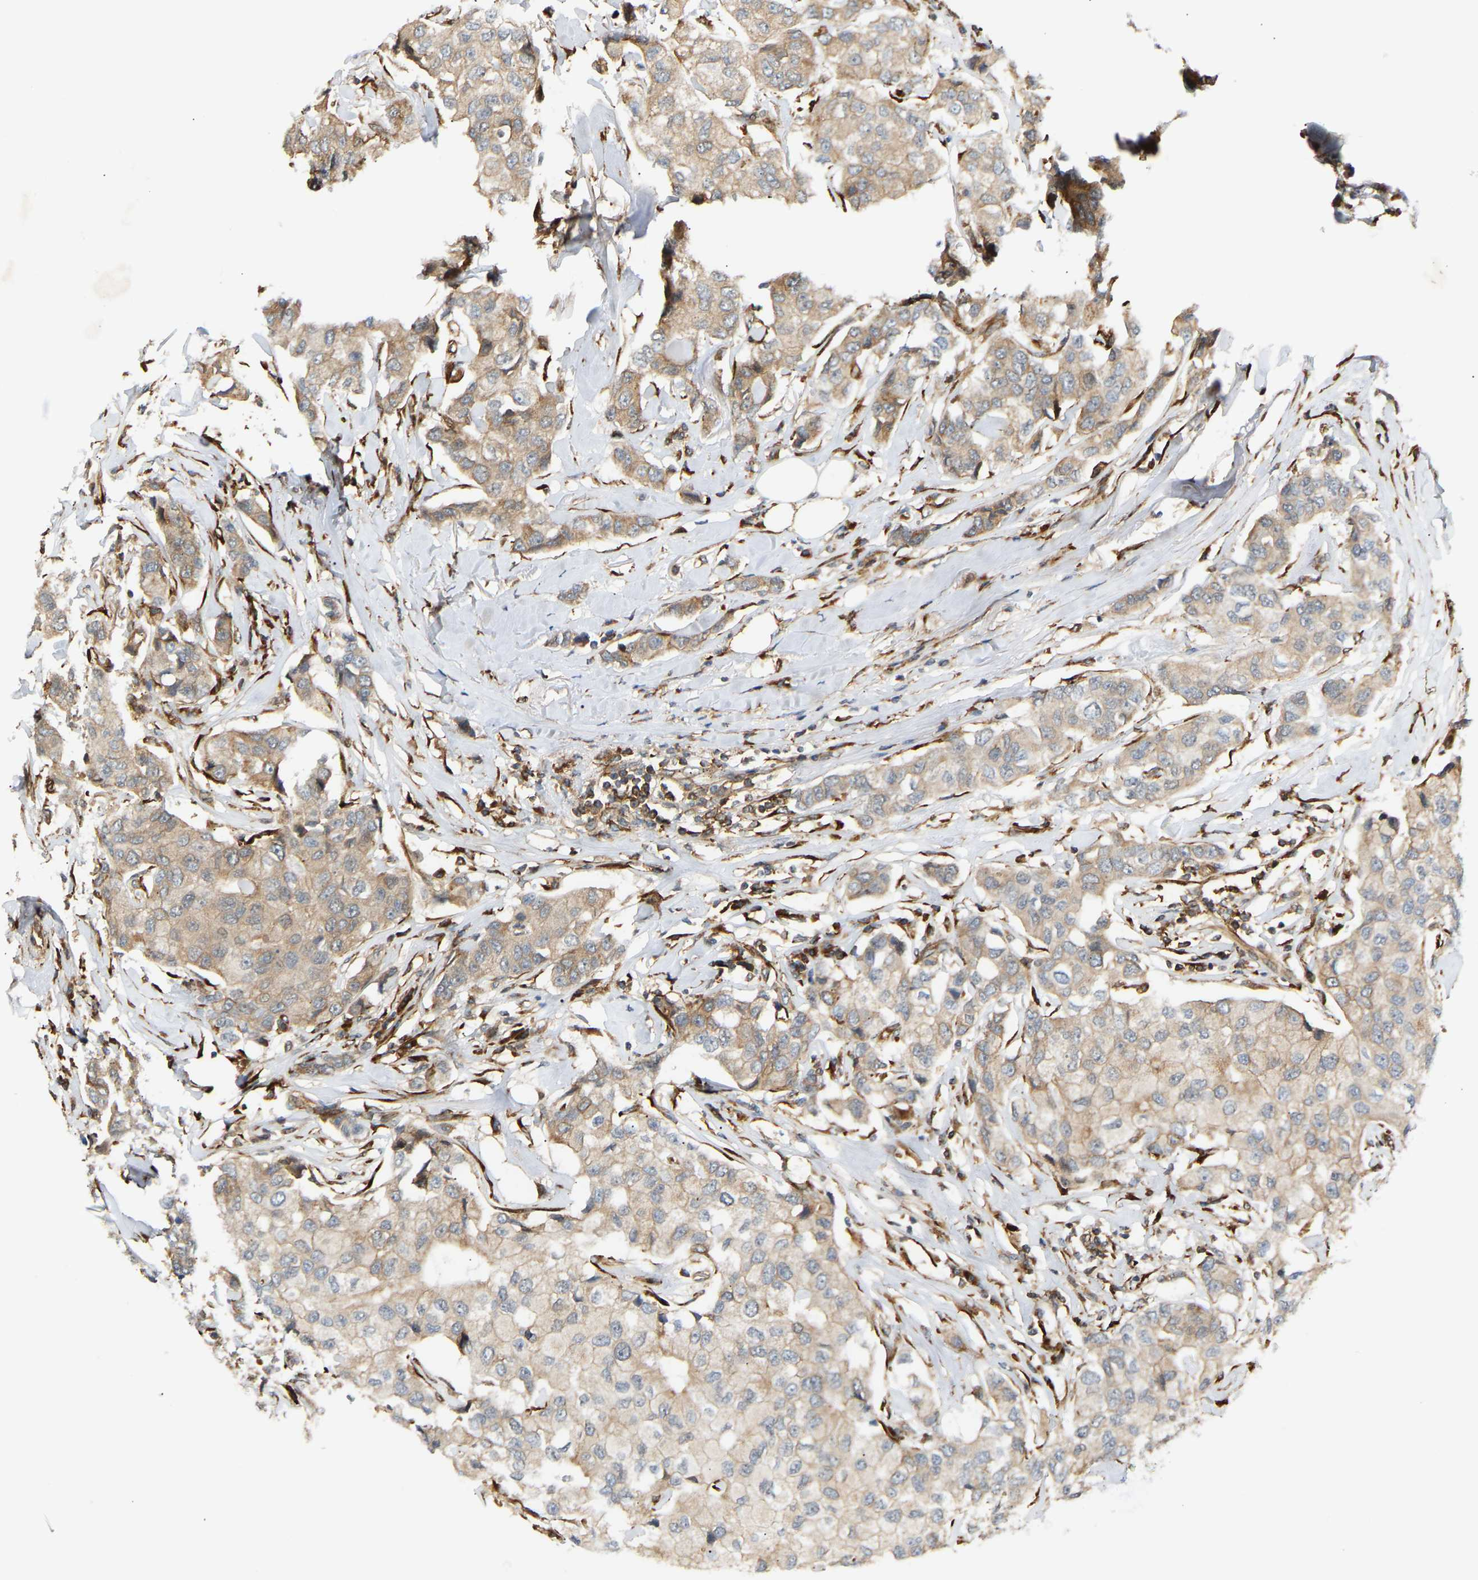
{"staining": {"intensity": "weak", "quantity": ">75%", "location": "cytoplasmic/membranous"}, "tissue": "breast cancer", "cell_type": "Tumor cells", "image_type": "cancer", "snomed": [{"axis": "morphology", "description": "Duct carcinoma"}, {"axis": "topography", "description": "Breast"}], "caption": "Breast invasive ductal carcinoma stained for a protein (brown) demonstrates weak cytoplasmic/membranous positive positivity in about >75% of tumor cells.", "gene": "PLCG2", "patient": {"sex": "female", "age": 80}}